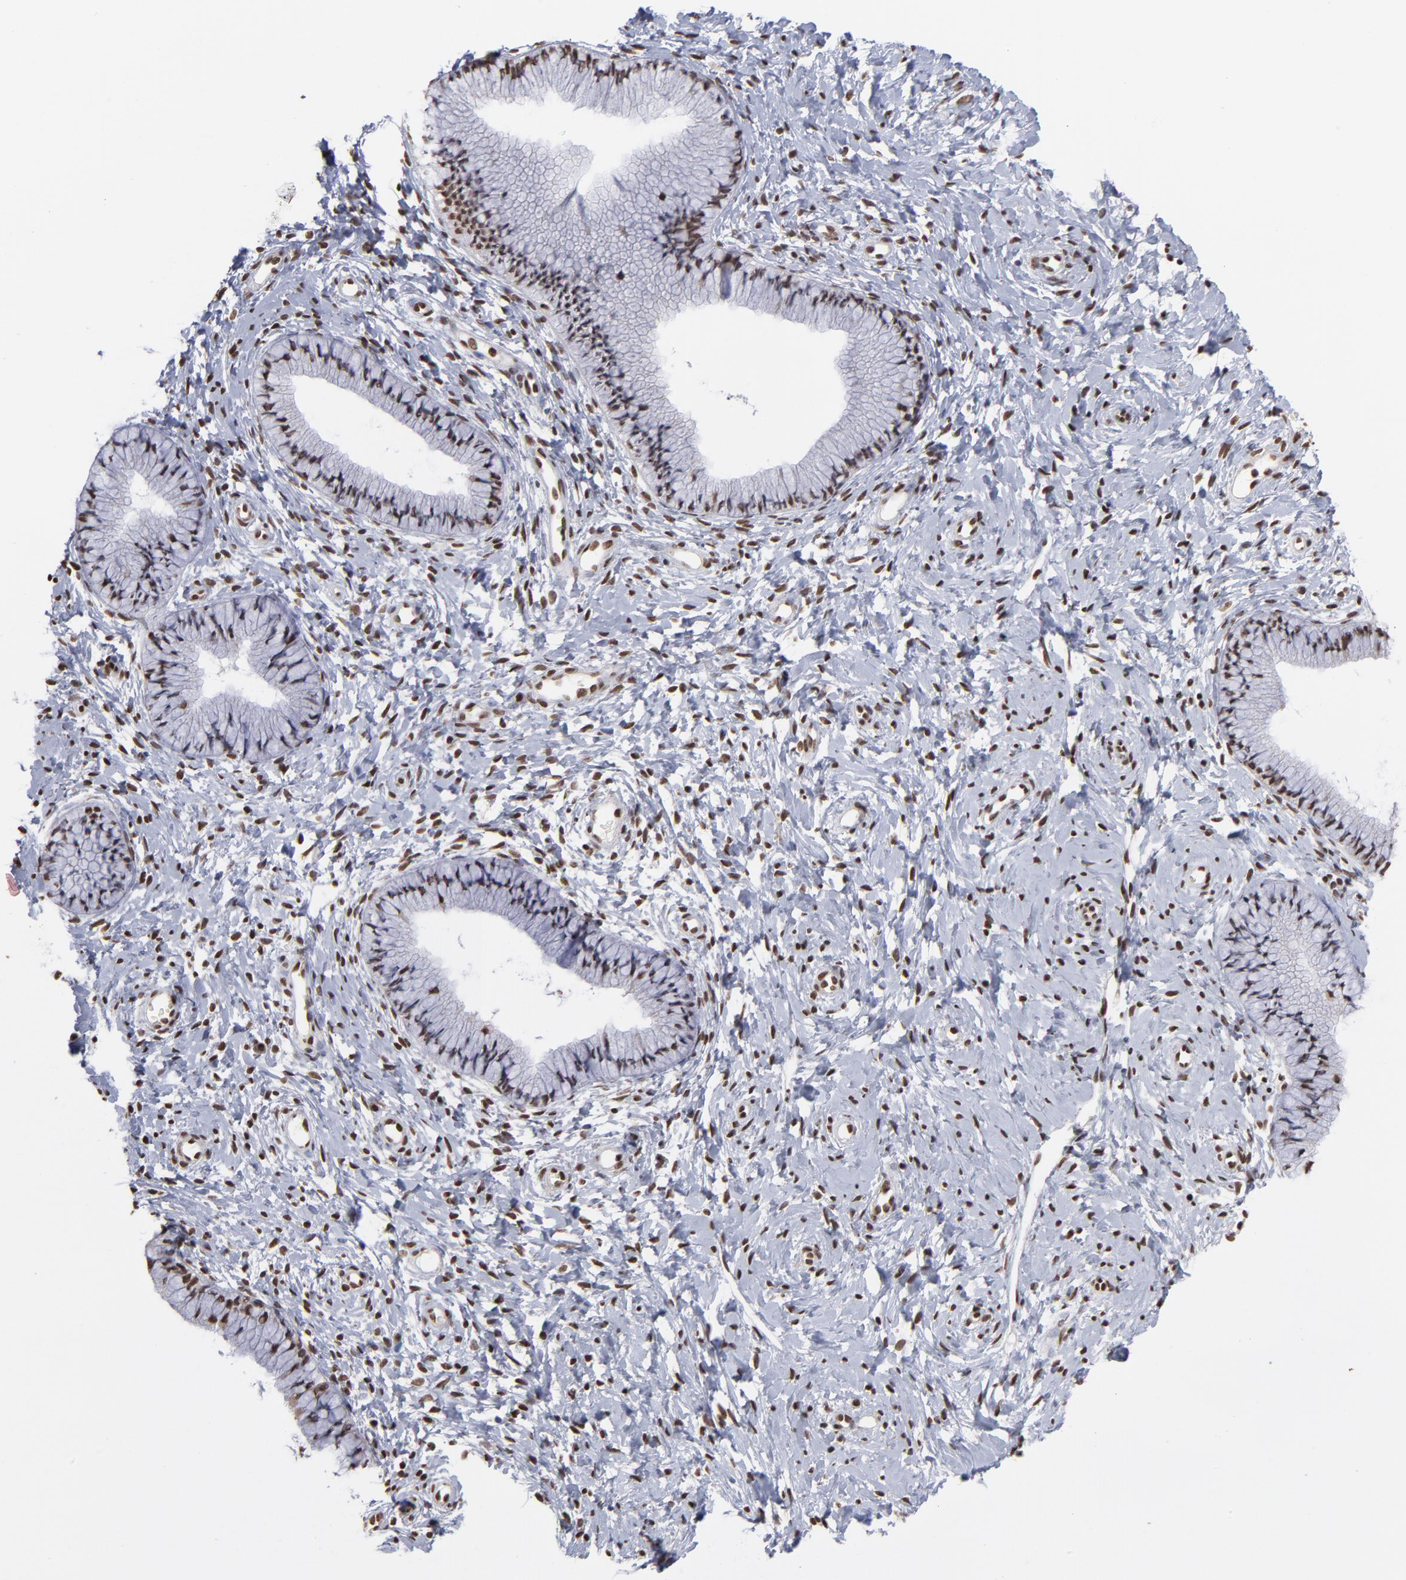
{"staining": {"intensity": "strong", "quantity": ">75%", "location": "cytoplasmic/membranous,nuclear"}, "tissue": "cervix", "cell_type": "Glandular cells", "image_type": "normal", "snomed": [{"axis": "morphology", "description": "Normal tissue, NOS"}, {"axis": "topography", "description": "Cervix"}], "caption": "Immunohistochemistry of unremarkable human cervix reveals high levels of strong cytoplasmic/membranous,nuclear positivity in about >75% of glandular cells.", "gene": "ZNF3", "patient": {"sex": "female", "age": 46}}